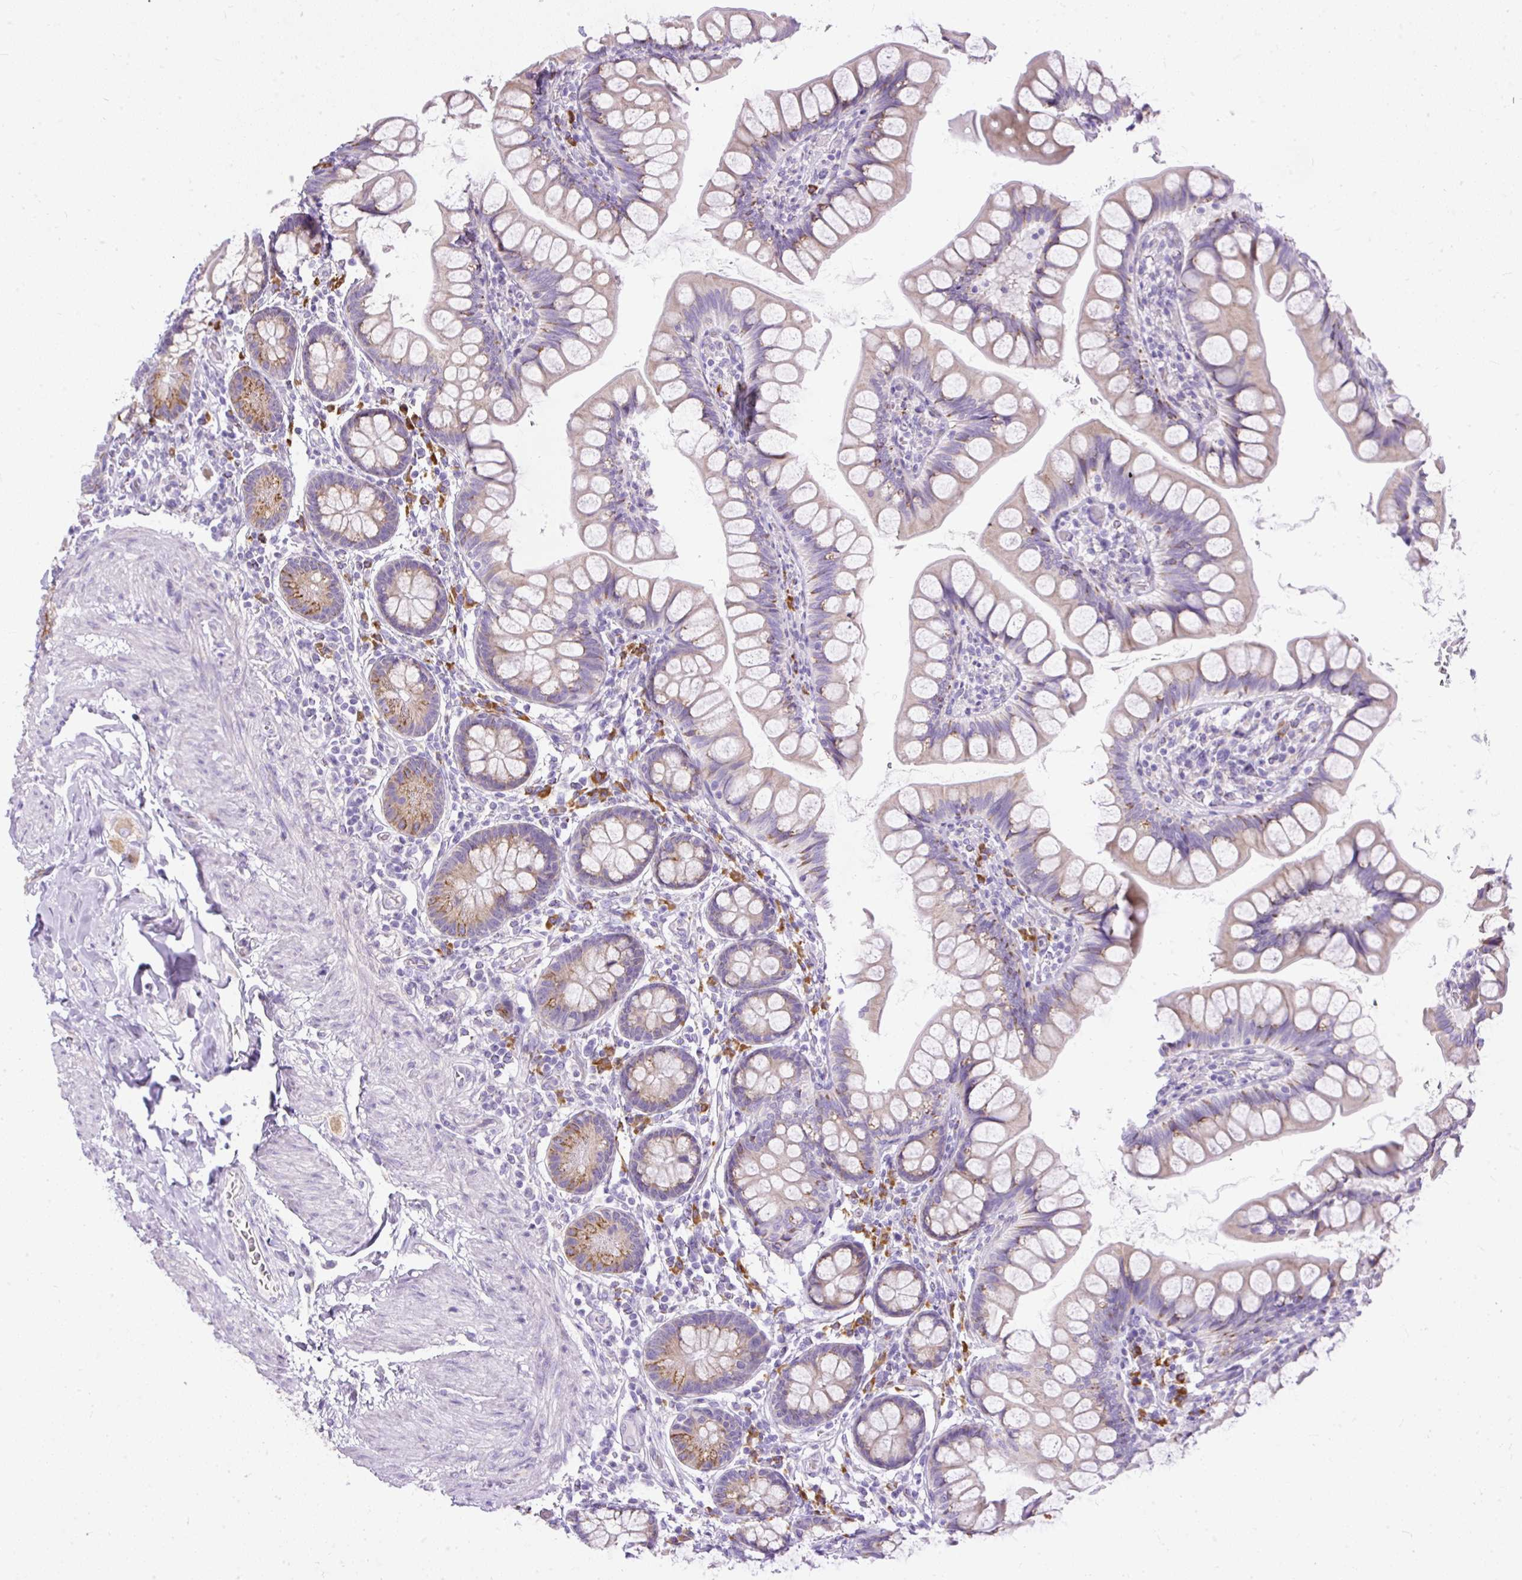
{"staining": {"intensity": "moderate", "quantity": "25%-75%", "location": "cytoplasmic/membranous"}, "tissue": "small intestine", "cell_type": "Glandular cells", "image_type": "normal", "snomed": [{"axis": "morphology", "description": "Normal tissue, NOS"}, {"axis": "topography", "description": "Small intestine"}], "caption": "Protein expression analysis of unremarkable human small intestine reveals moderate cytoplasmic/membranous positivity in approximately 25%-75% of glandular cells. The protein of interest is stained brown, and the nuclei are stained in blue (DAB IHC with brightfield microscopy, high magnification).", "gene": "SYBU", "patient": {"sex": "male", "age": 70}}